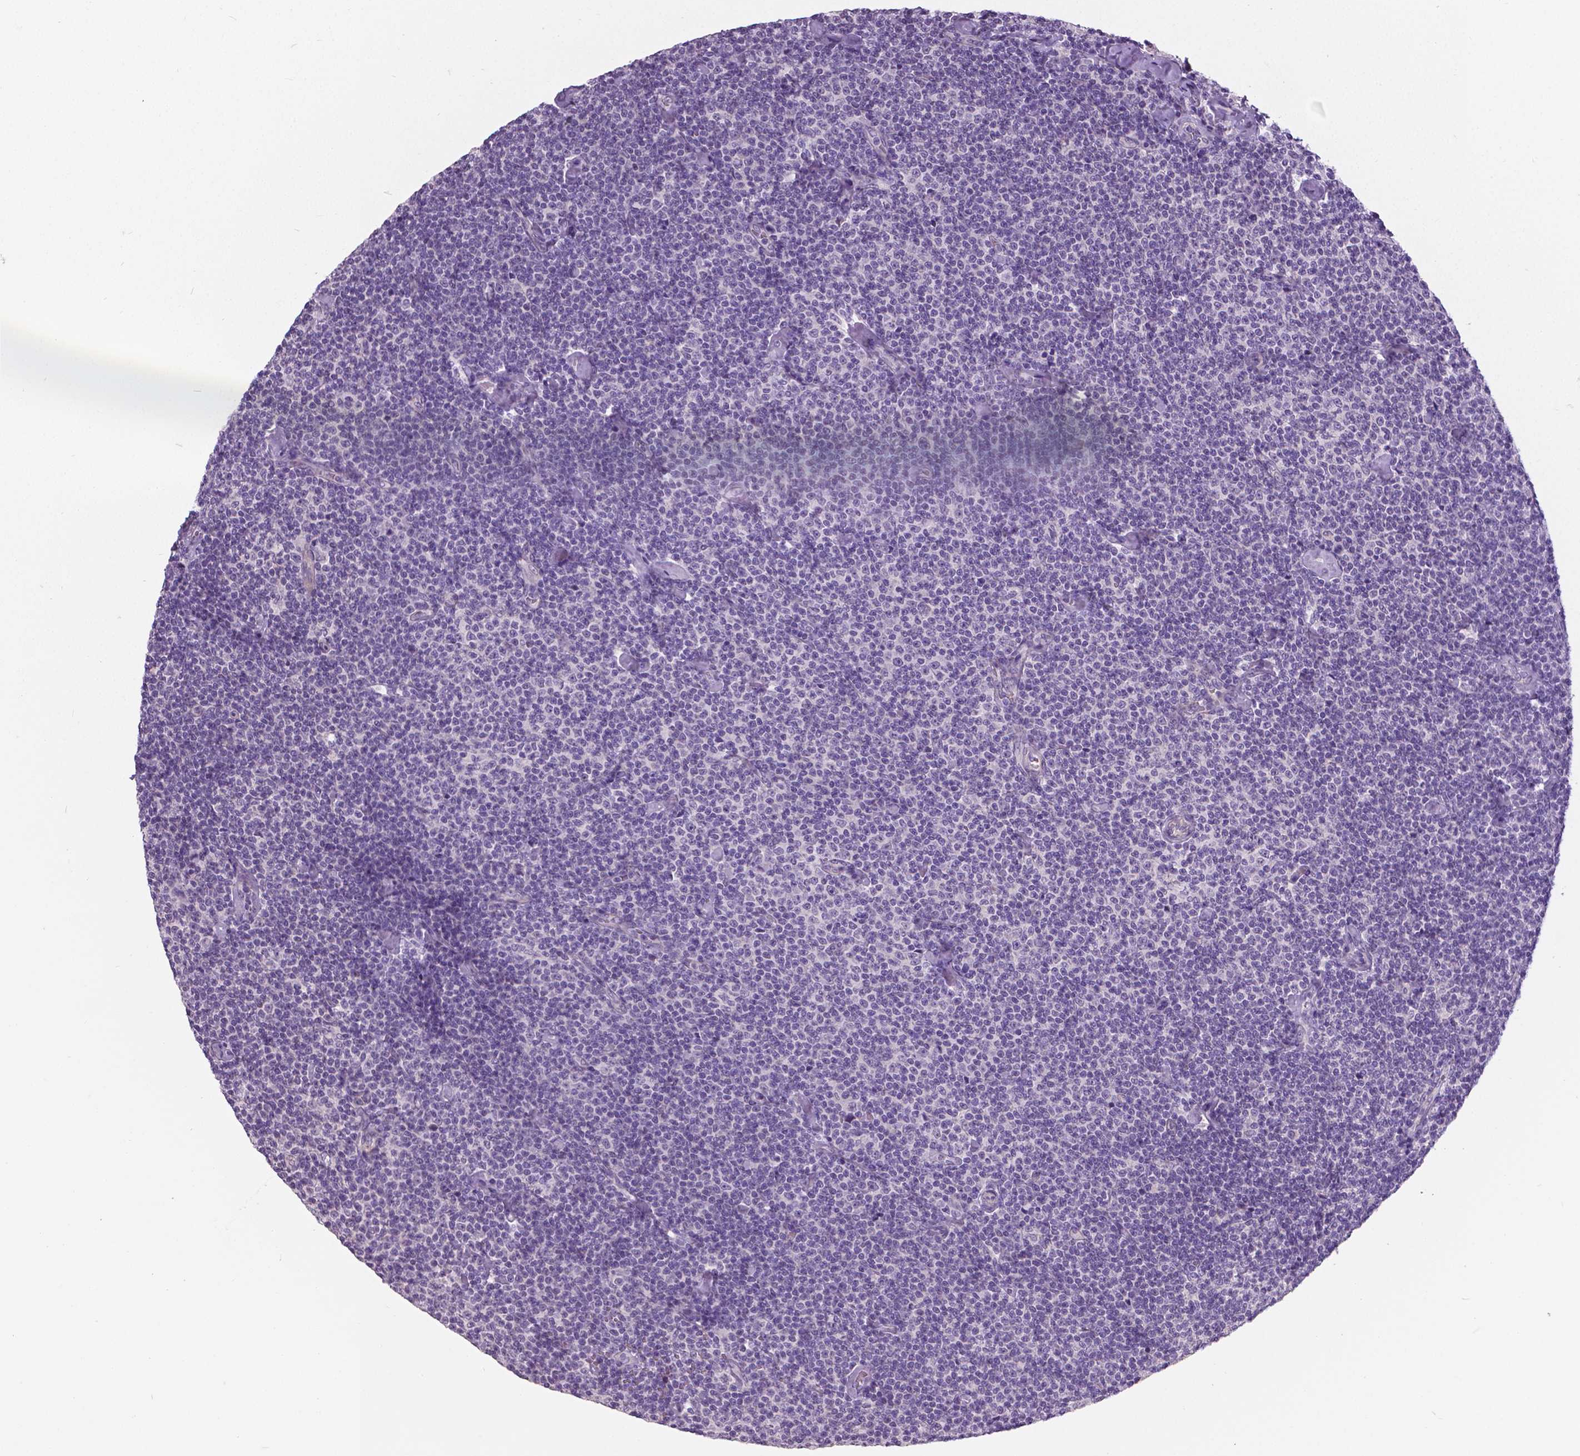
{"staining": {"intensity": "negative", "quantity": "none", "location": "none"}, "tissue": "lymphoma", "cell_type": "Tumor cells", "image_type": "cancer", "snomed": [{"axis": "morphology", "description": "Malignant lymphoma, non-Hodgkin's type, Low grade"}, {"axis": "topography", "description": "Lymph node"}], "caption": "DAB immunohistochemical staining of lymphoma reveals no significant positivity in tumor cells.", "gene": "FOXA1", "patient": {"sex": "male", "age": 81}}